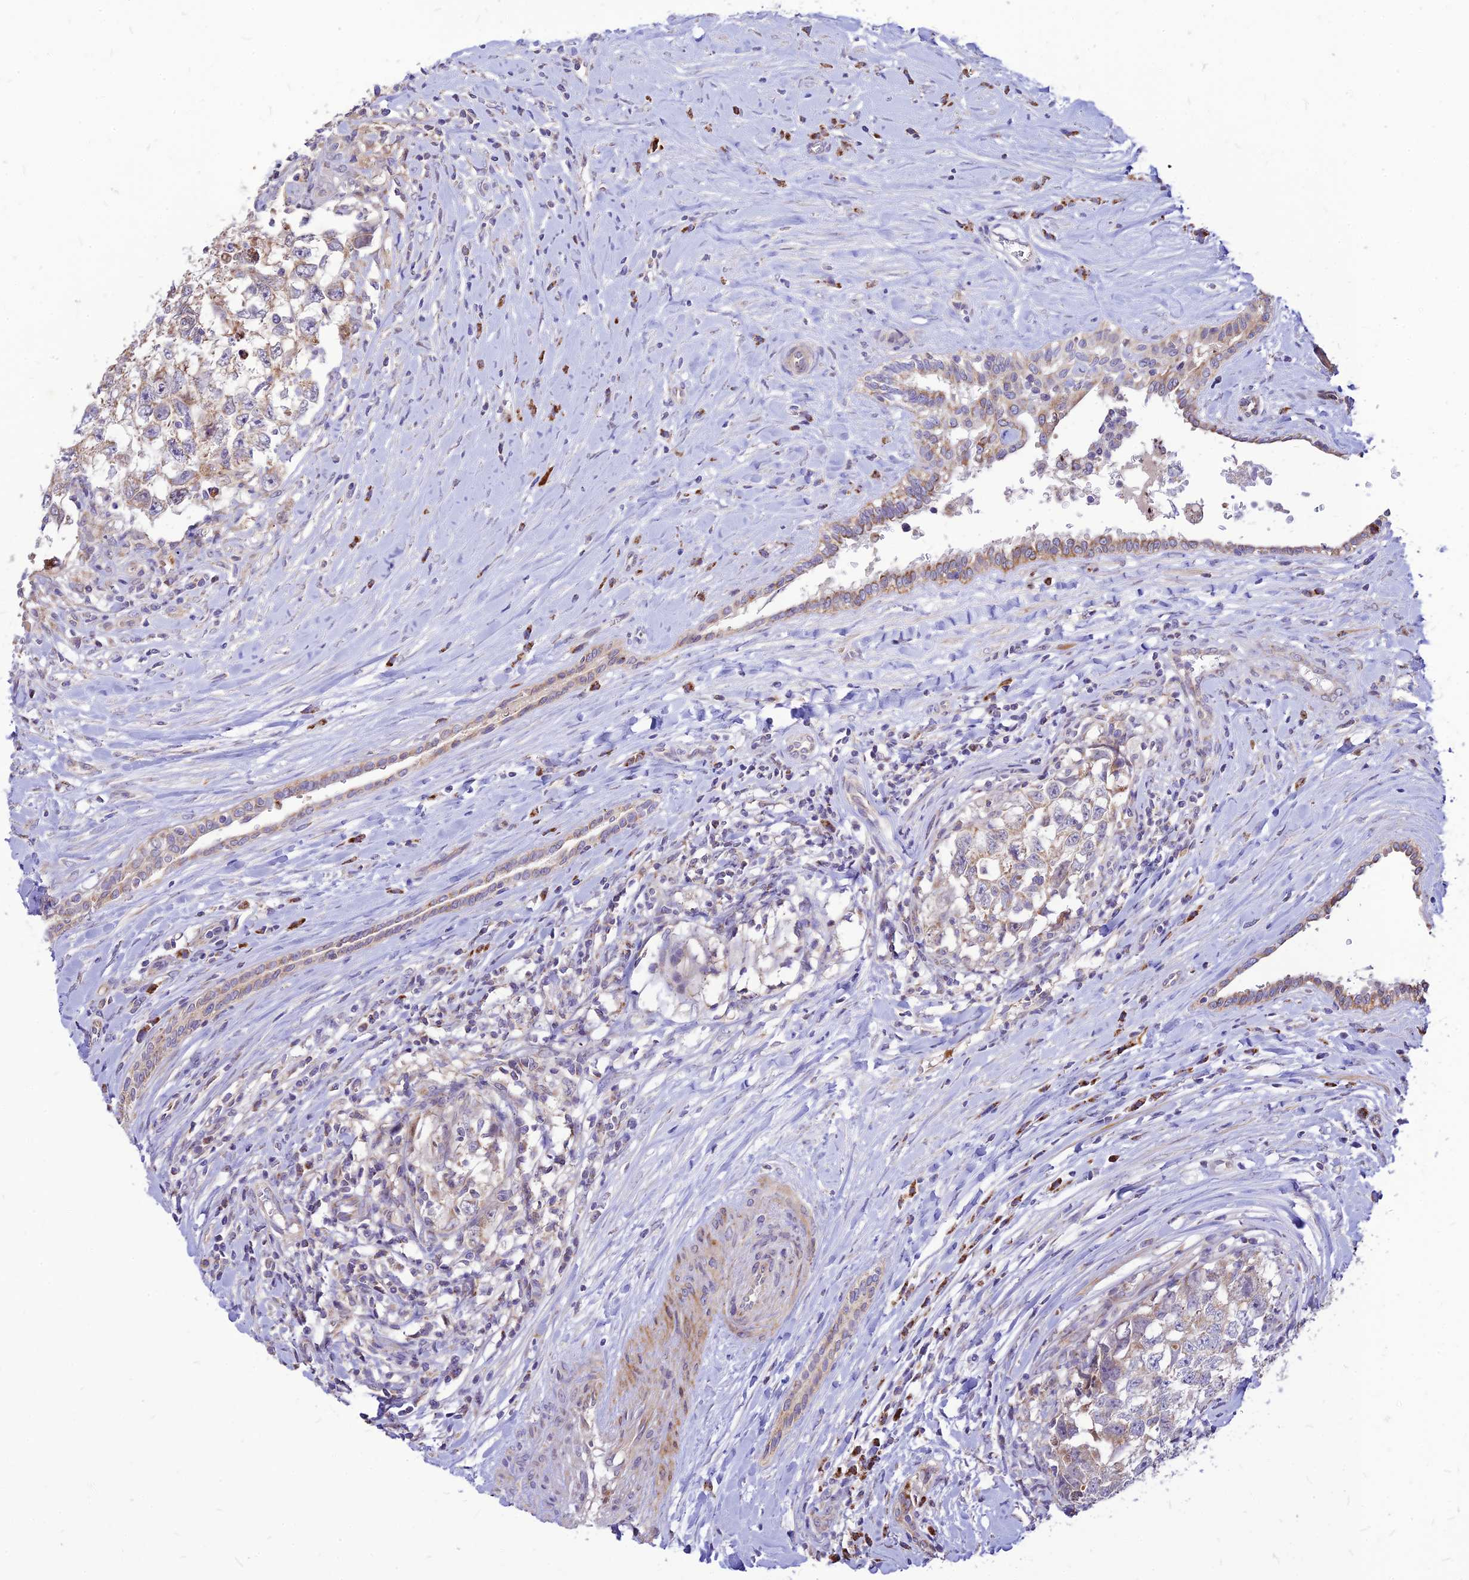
{"staining": {"intensity": "weak", "quantity": "25%-75%", "location": "cytoplasmic/membranous"}, "tissue": "testis cancer", "cell_type": "Tumor cells", "image_type": "cancer", "snomed": [{"axis": "morphology", "description": "Seminoma, NOS"}, {"axis": "morphology", "description": "Carcinoma, Embryonal, NOS"}, {"axis": "topography", "description": "Testis"}], "caption": "Tumor cells reveal low levels of weak cytoplasmic/membranous positivity in approximately 25%-75% of cells in testis embryonal carcinoma.", "gene": "ECI1", "patient": {"sex": "male", "age": 29}}